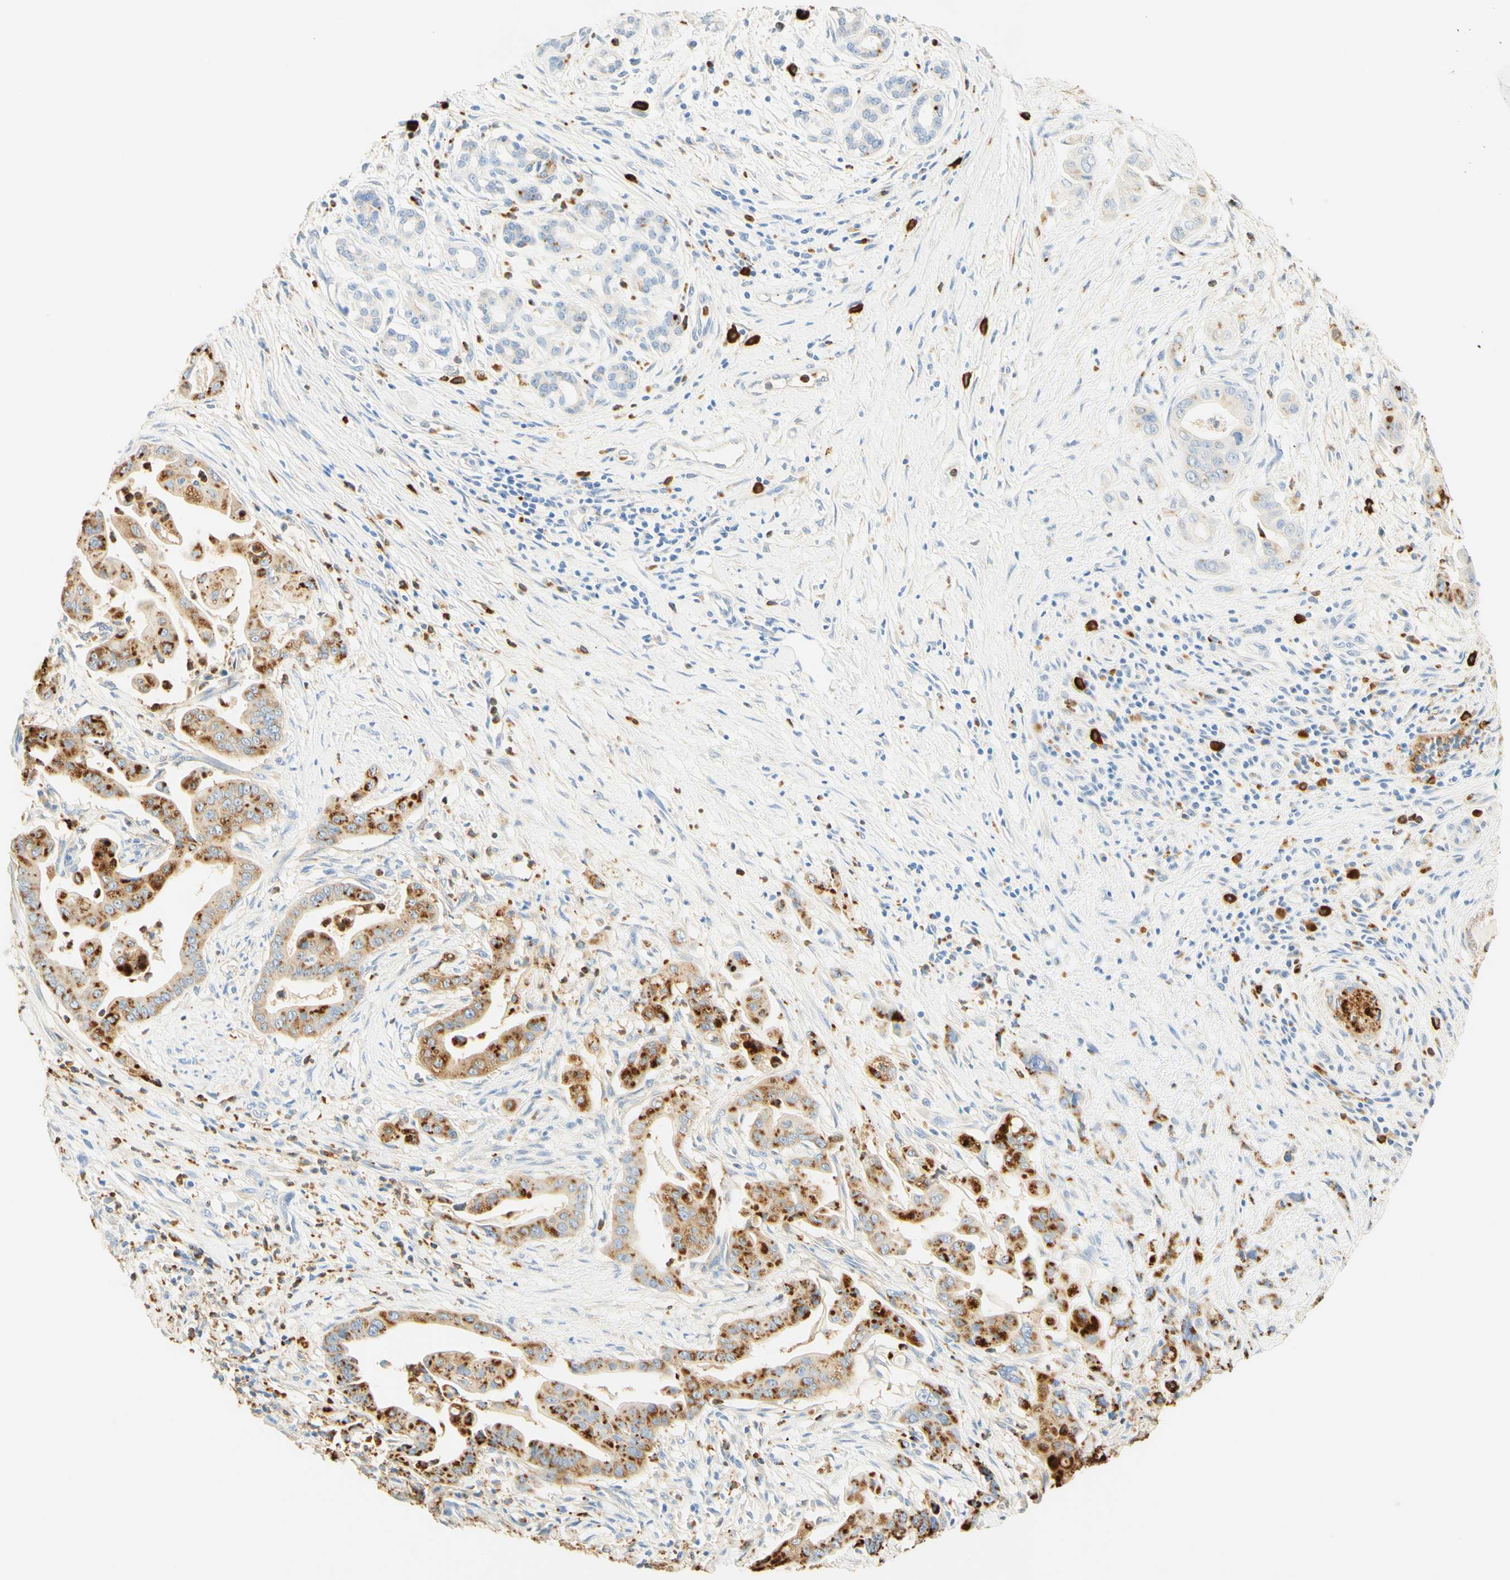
{"staining": {"intensity": "moderate", "quantity": ">75%", "location": "cytoplasmic/membranous"}, "tissue": "pancreatic cancer", "cell_type": "Tumor cells", "image_type": "cancer", "snomed": [{"axis": "morphology", "description": "Adenocarcinoma, NOS"}, {"axis": "topography", "description": "Pancreas"}], "caption": "Immunohistochemical staining of pancreatic cancer reveals moderate cytoplasmic/membranous protein positivity in approximately >75% of tumor cells.", "gene": "CD63", "patient": {"sex": "female", "age": 75}}